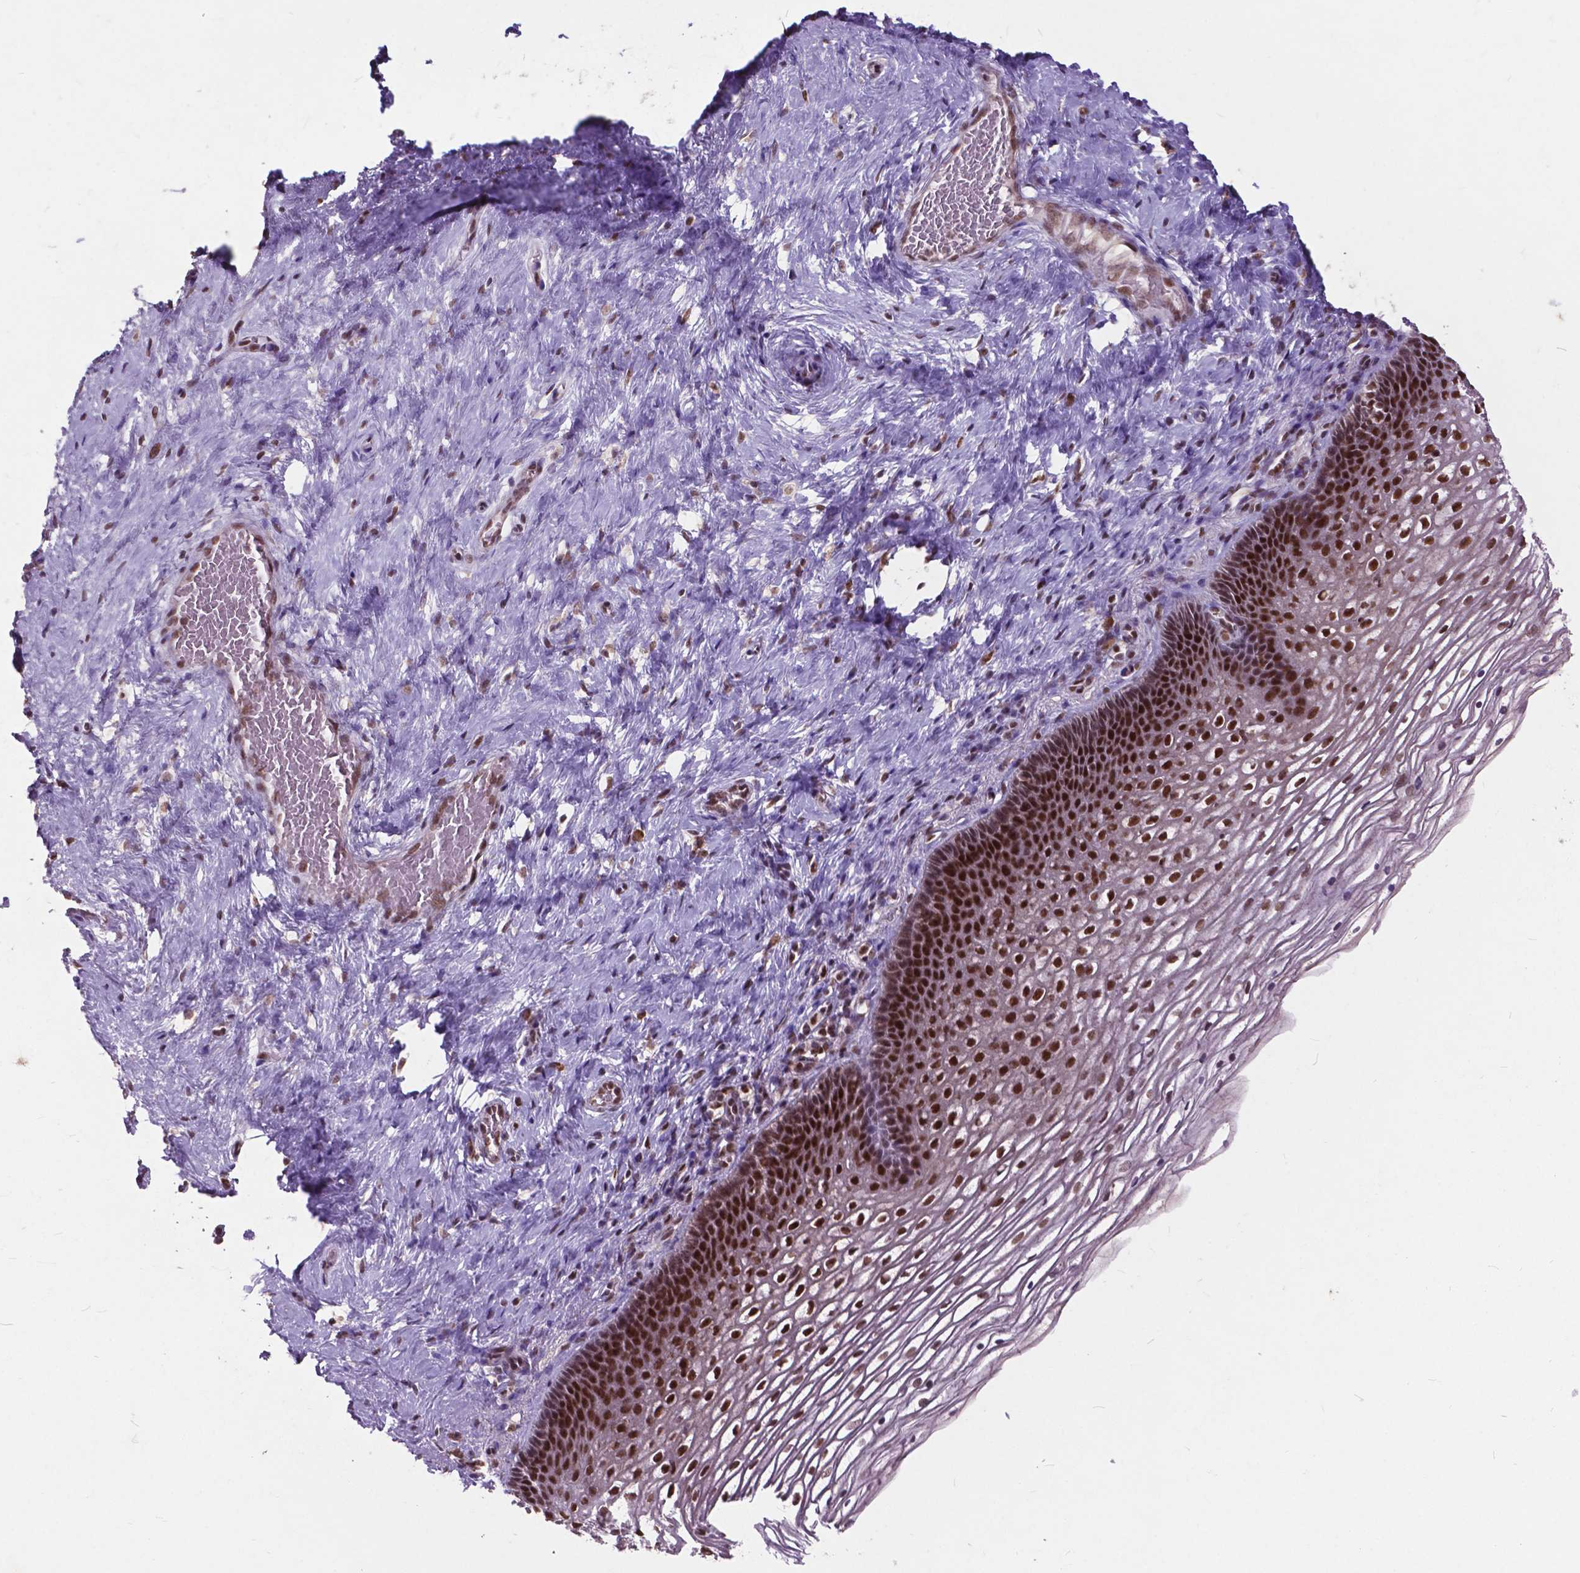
{"staining": {"intensity": "moderate", "quantity": ">75%", "location": "nuclear"}, "tissue": "cervix", "cell_type": "Glandular cells", "image_type": "normal", "snomed": [{"axis": "morphology", "description": "Normal tissue, NOS"}, {"axis": "topography", "description": "Cervix"}], "caption": "Cervix stained for a protein shows moderate nuclear positivity in glandular cells. (Brightfield microscopy of DAB IHC at high magnification).", "gene": "MSH2", "patient": {"sex": "female", "age": 34}}